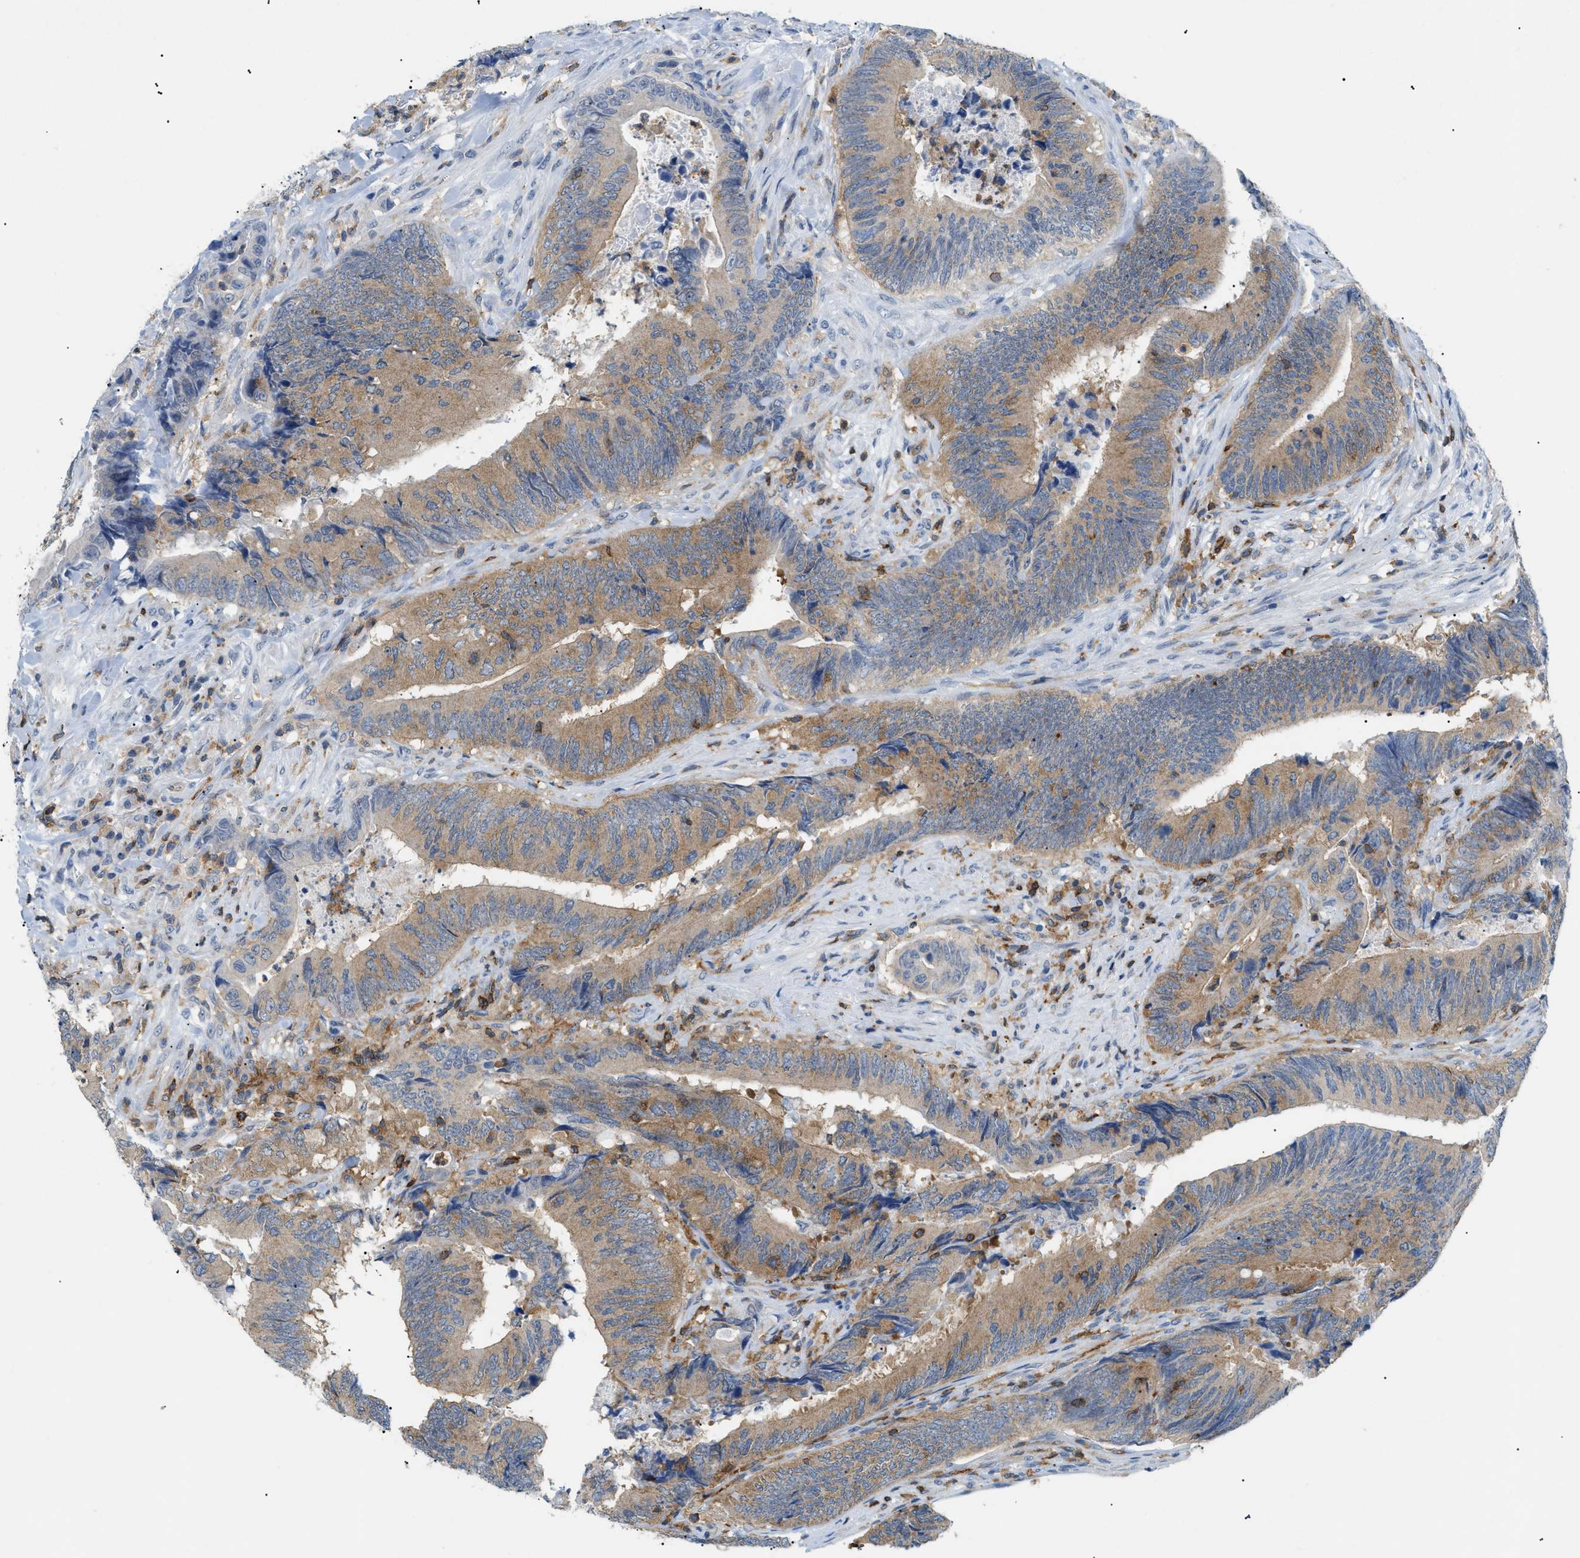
{"staining": {"intensity": "moderate", "quantity": ">75%", "location": "cytoplasmic/membranous"}, "tissue": "colorectal cancer", "cell_type": "Tumor cells", "image_type": "cancer", "snomed": [{"axis": "morphology", "description": "Normal tissue, NOS"}, {"axis": "morphology", "description": "Adenocarcinoma, NOS"}, {"axis": "topography", "description": "Colon"}], "caption": "Tumor cells display medium levels of moderate cytoplasmic/membranous expression in approximately >75% of cells in human adenocarcinoma (colorectal).", "gene": "INPP5D", "patient": {"sex": "male", "age": 56}}